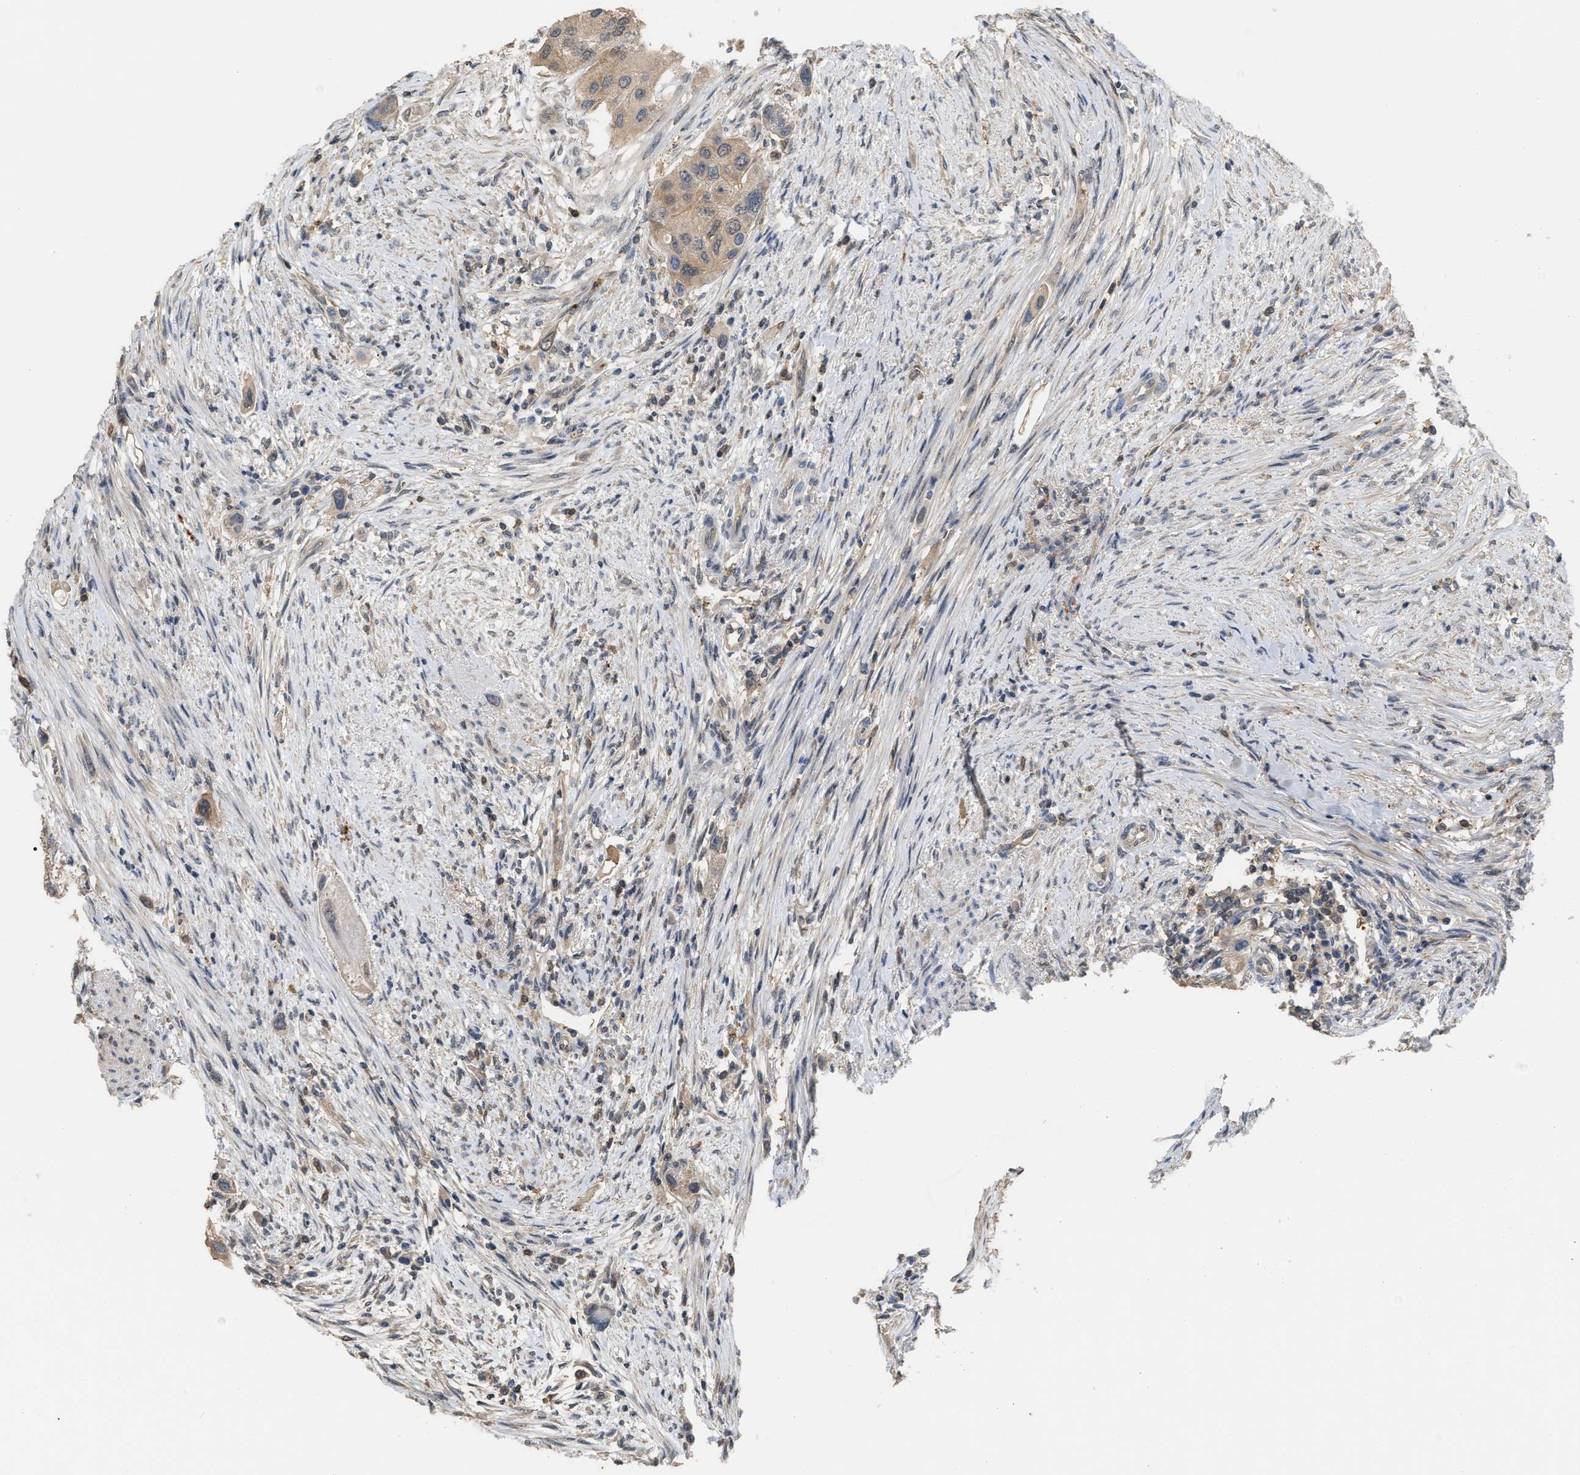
{"staining": {"intensity": "weak", "quantity": ">75%", "location": "cytoplasmic/membranous"}, "tissue": "urothelial cancer", "cell_type": "Tumor cells", "image_type": "cancer", "snomed": [{"axis": "morphology", "description": "Urothelial carcinoma, High grade"}, {"axis": "topography", "description": "Urinary bladder"}], "caption": "A histopathology image showing weak cytoplasmic/membranous positivity in approximately >75% of tumor cells in urothelial cancer, as visualized by brown immunohistochemical staining.", "gene": "MTPN", "patient": {"sex": "female", "age": 56}}